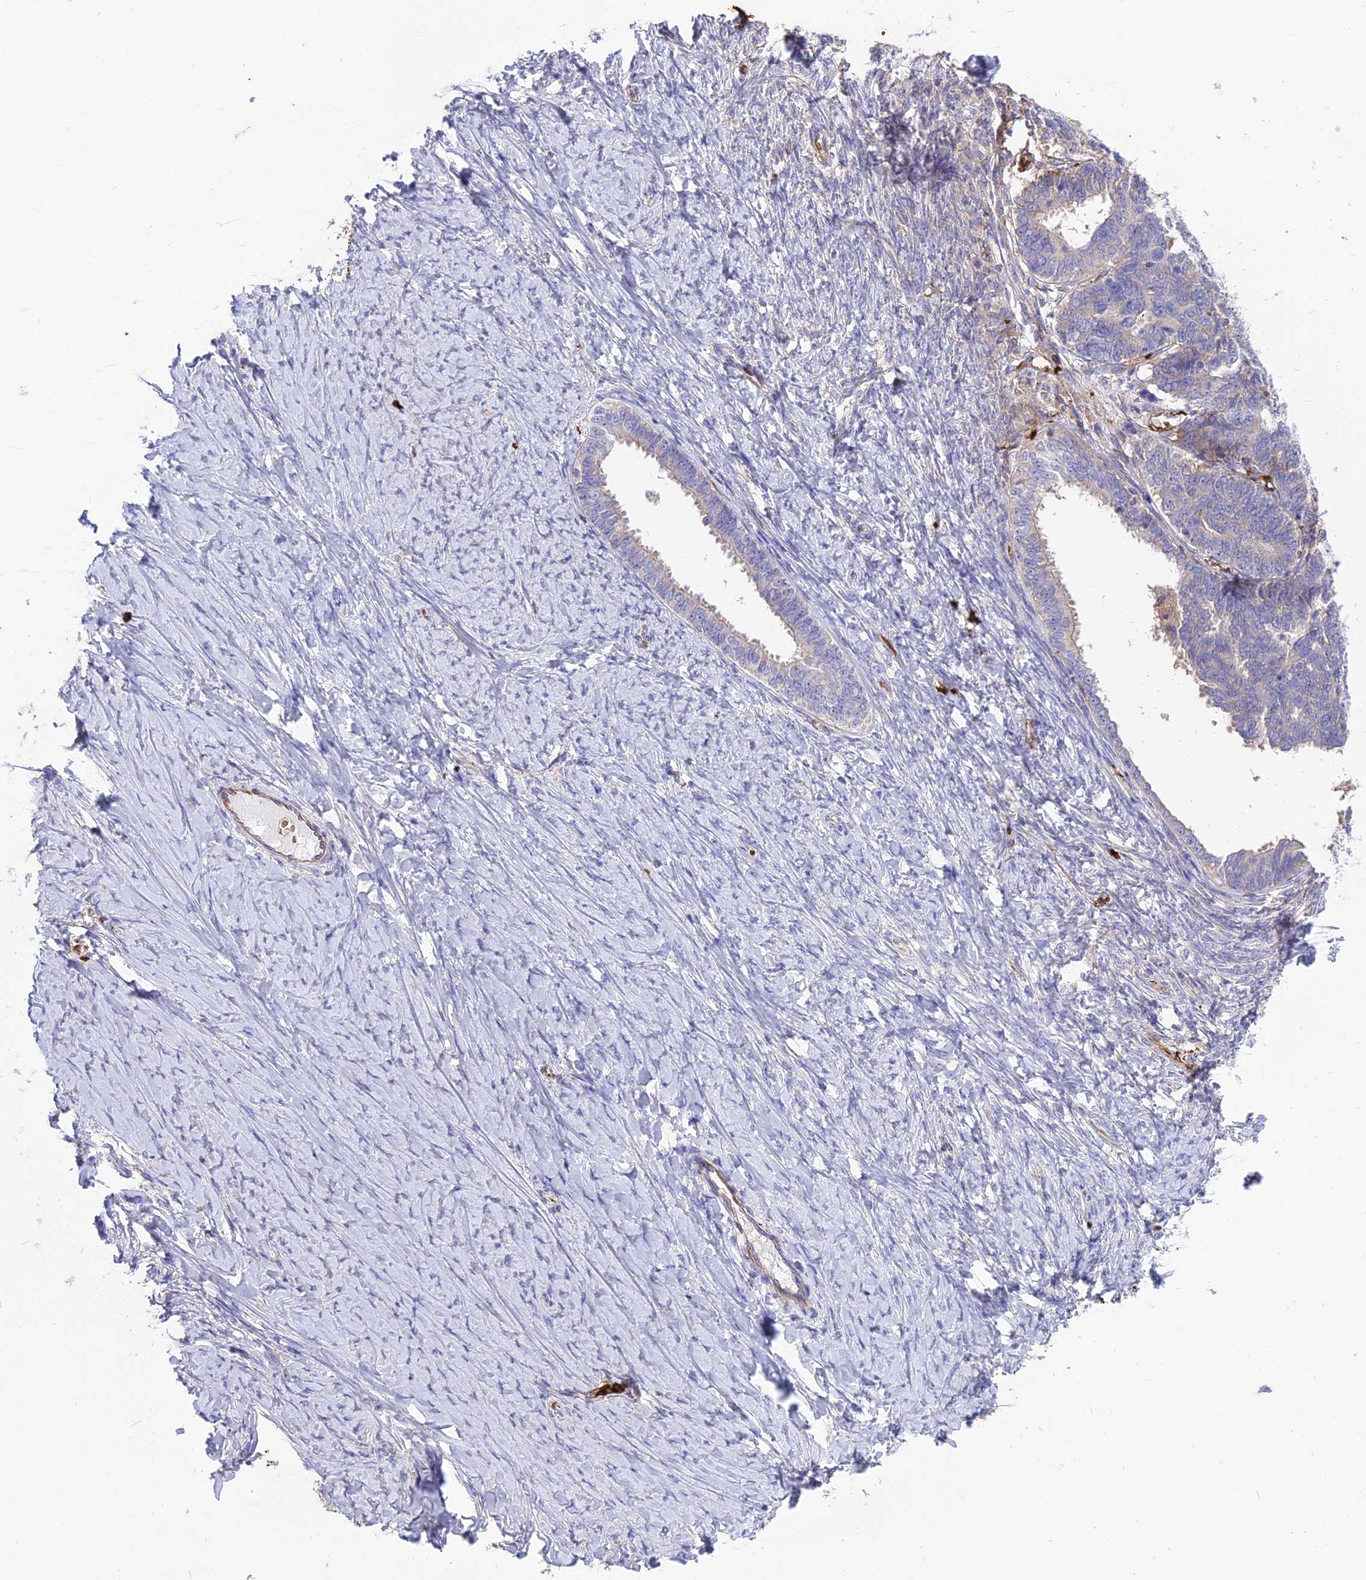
{"staining": {"intensity": "negative", "quantity": "none", "location": "none"}, "tissue": "ovarian cancer", "cell_type": "Tumor cells", "image_type": "cancer", "snomed": [{"axis": "morphology", "description": "Cystadenocarcinoma, serous, NOS"}, {"axis": "topography", "description": "Ovary"}], "caption": "There is no significant expression in tumor cells of ovarian cancer.", "gene": "TTC4", "patient": {"sex": "female", "age": 79}}